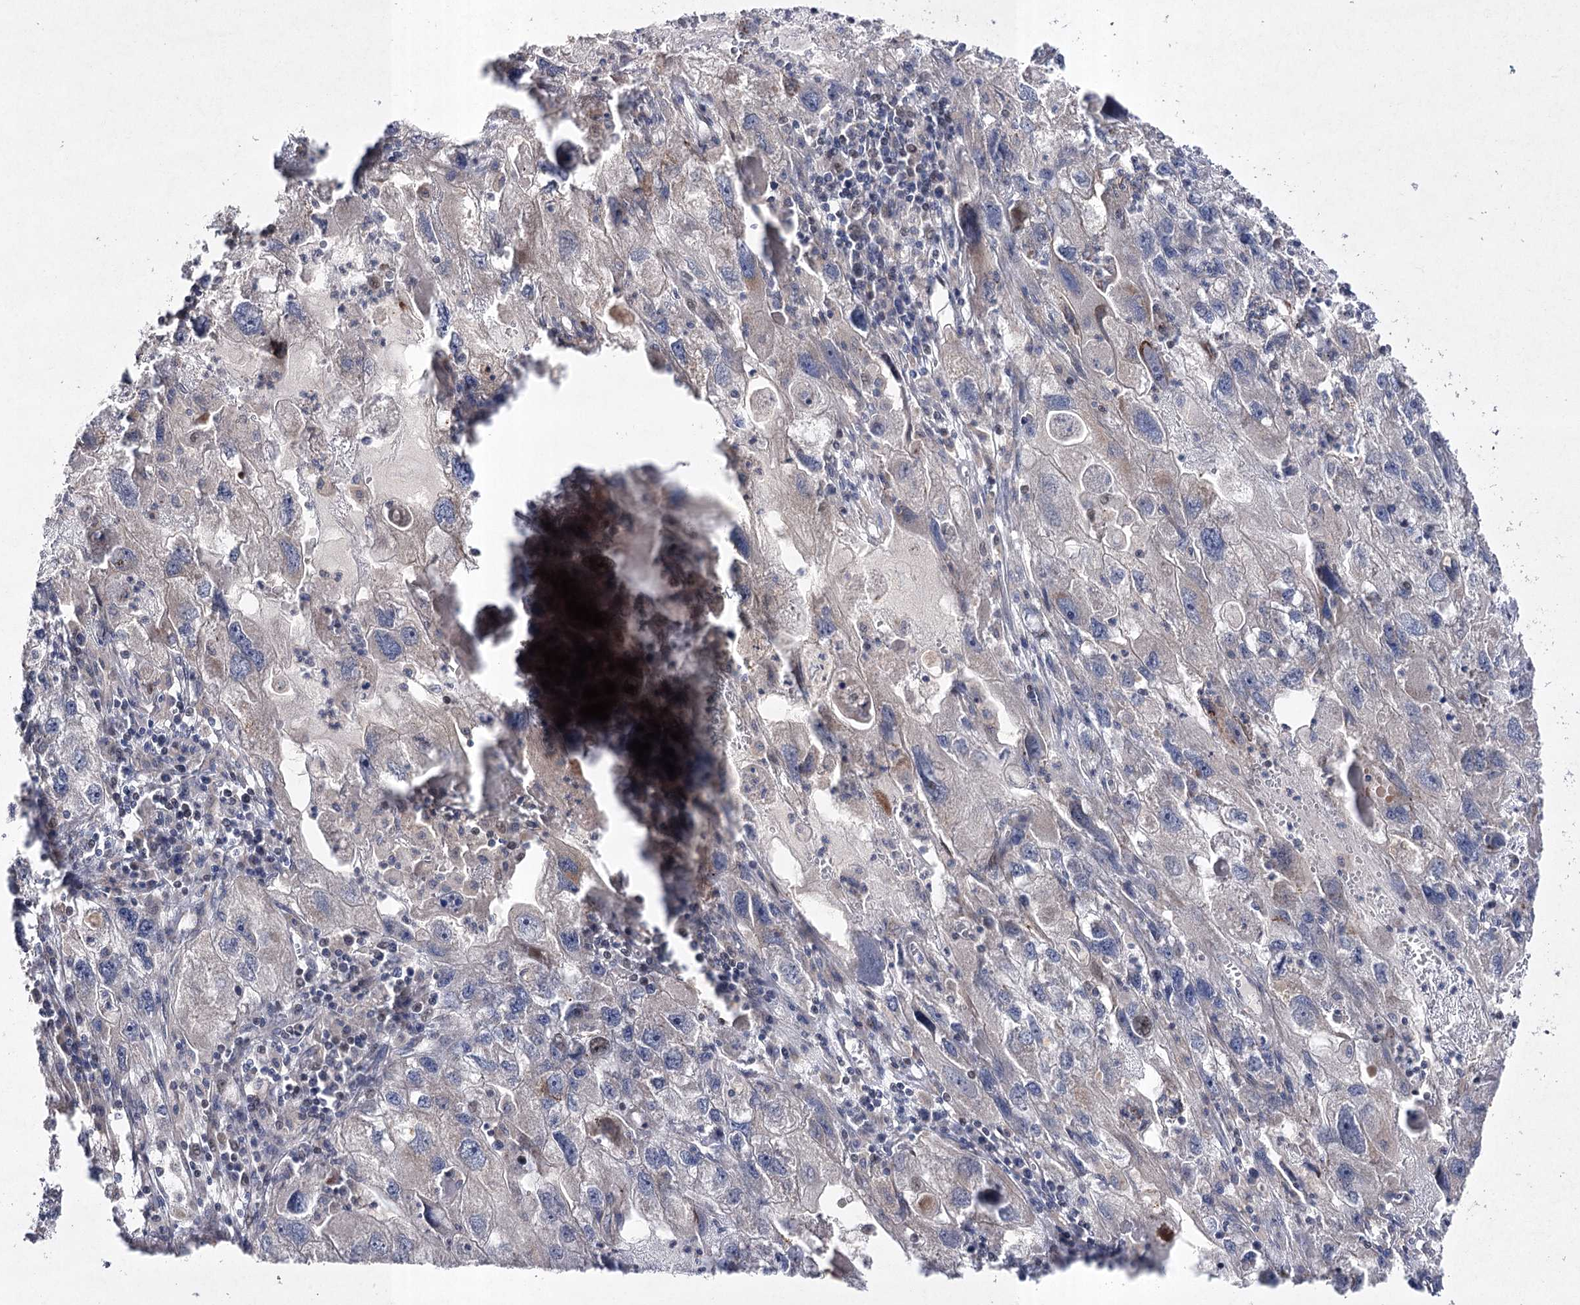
{"staining": {"intensity": "negative", "quantity": "none", "location": "none"}, "tissue": "endometrial cancer", "cell_type": "Tumor cells", "image_type": "cancer", "snomed": [{"axis": "morphology", "description": "Adenocarcinoma, NOS"}, {"axis": "topography", "description": "Endometrium"}], "caption": "This is an immunohistochemistry (IHC) histopathology image of endometrial adenocarcinoma. There is no staining in tumor cells.", "gene": "FANCL", "patient": {"sex": "female", "age": 49}}